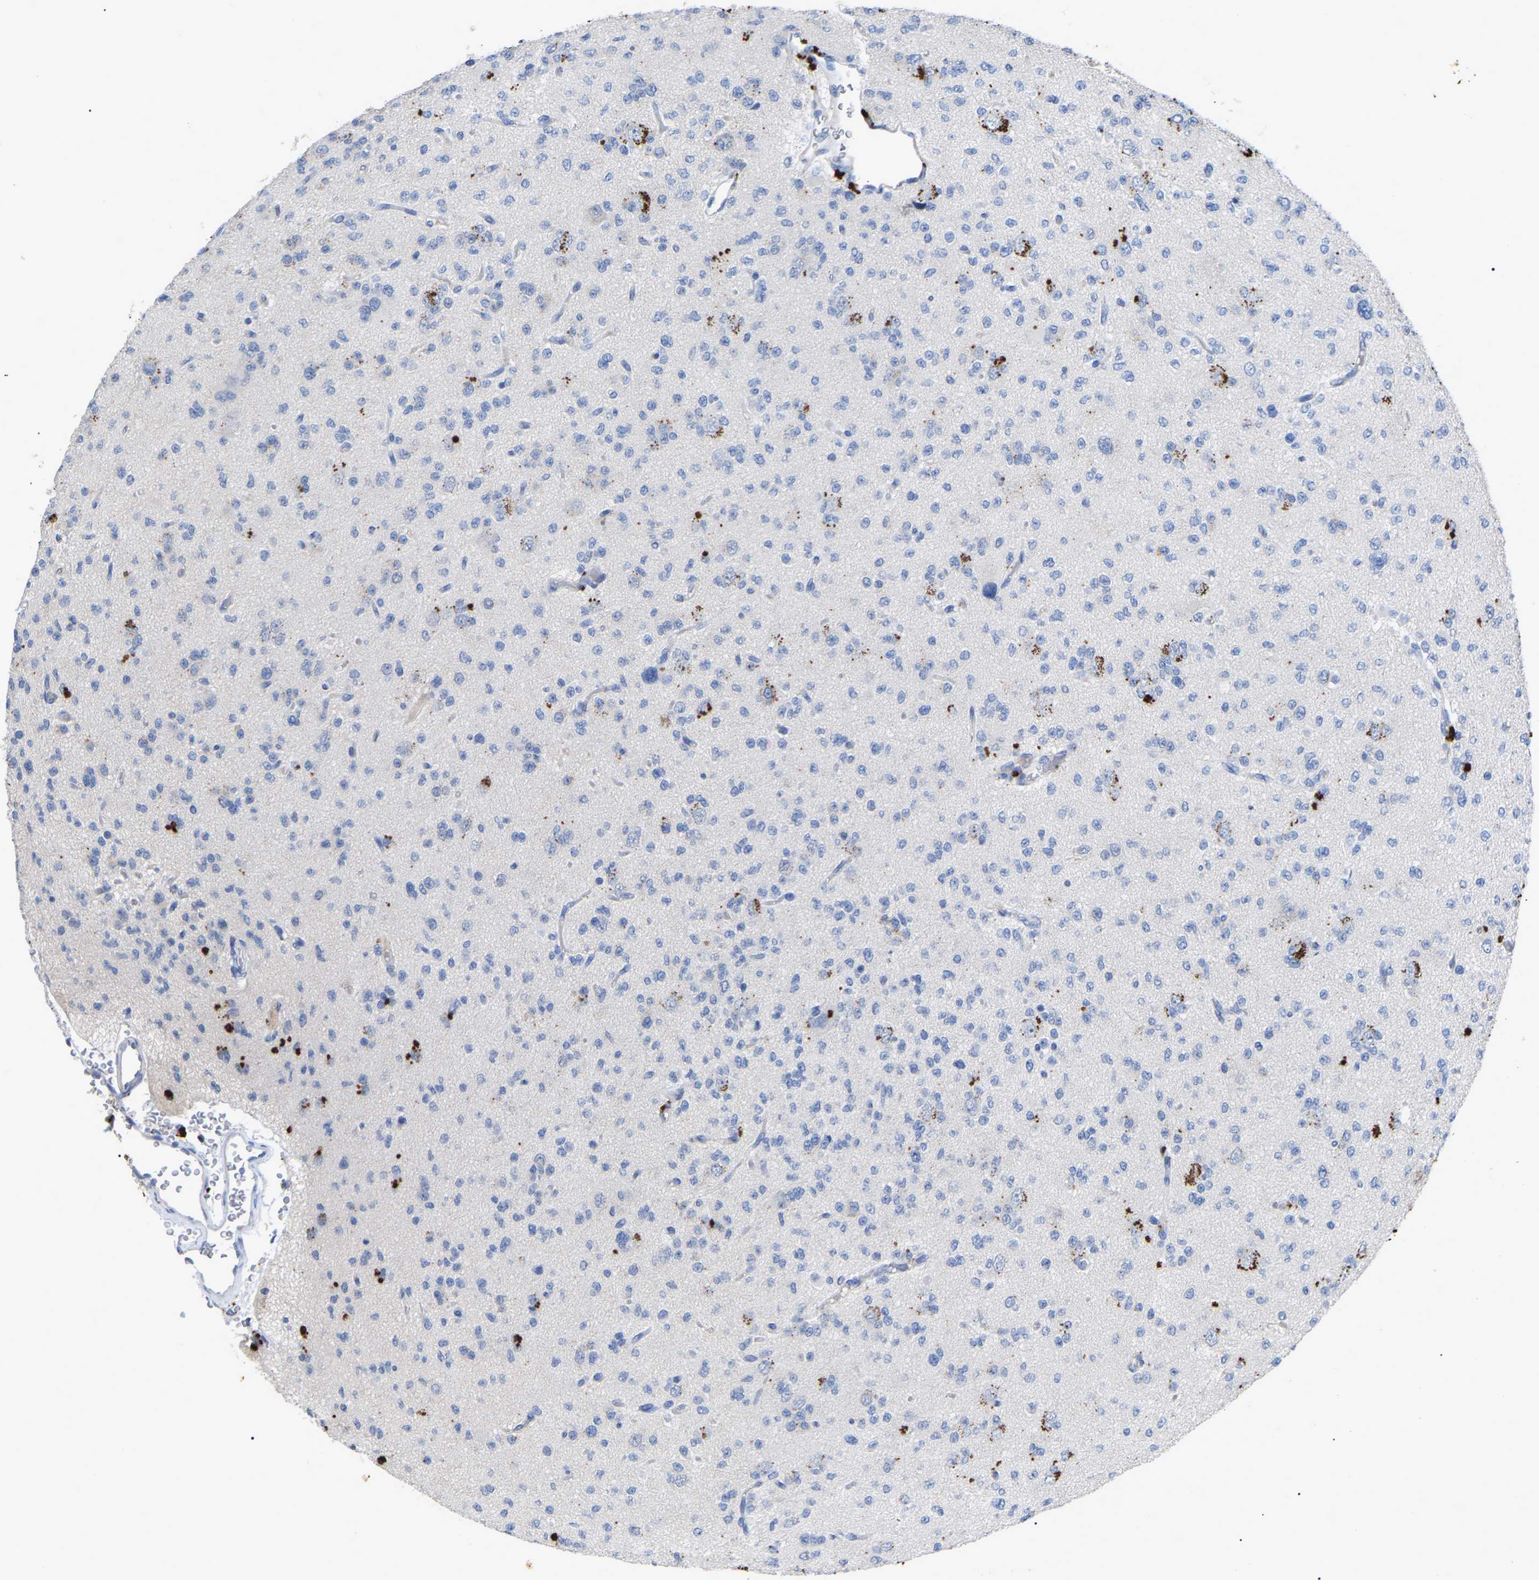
{"staining": {"intensity": "negative", "quantity": "none", "location": "none"}, "tissue": "glioma", "cell_type": "Tumor cells", "image_type": "cancer", "snomed": [{"axis": "morphology", "description": "Glioma, malignant, Low grade"}, {"axis": "topography", "description": "Brain"}], "caption": "Human malignant low-grade glioma stained for a protein using immunohistochemistry (IHC) shows no positivity in tumor cells.", "gene": "SMPD2", "patient": {"sex": "male", "age": 38}}